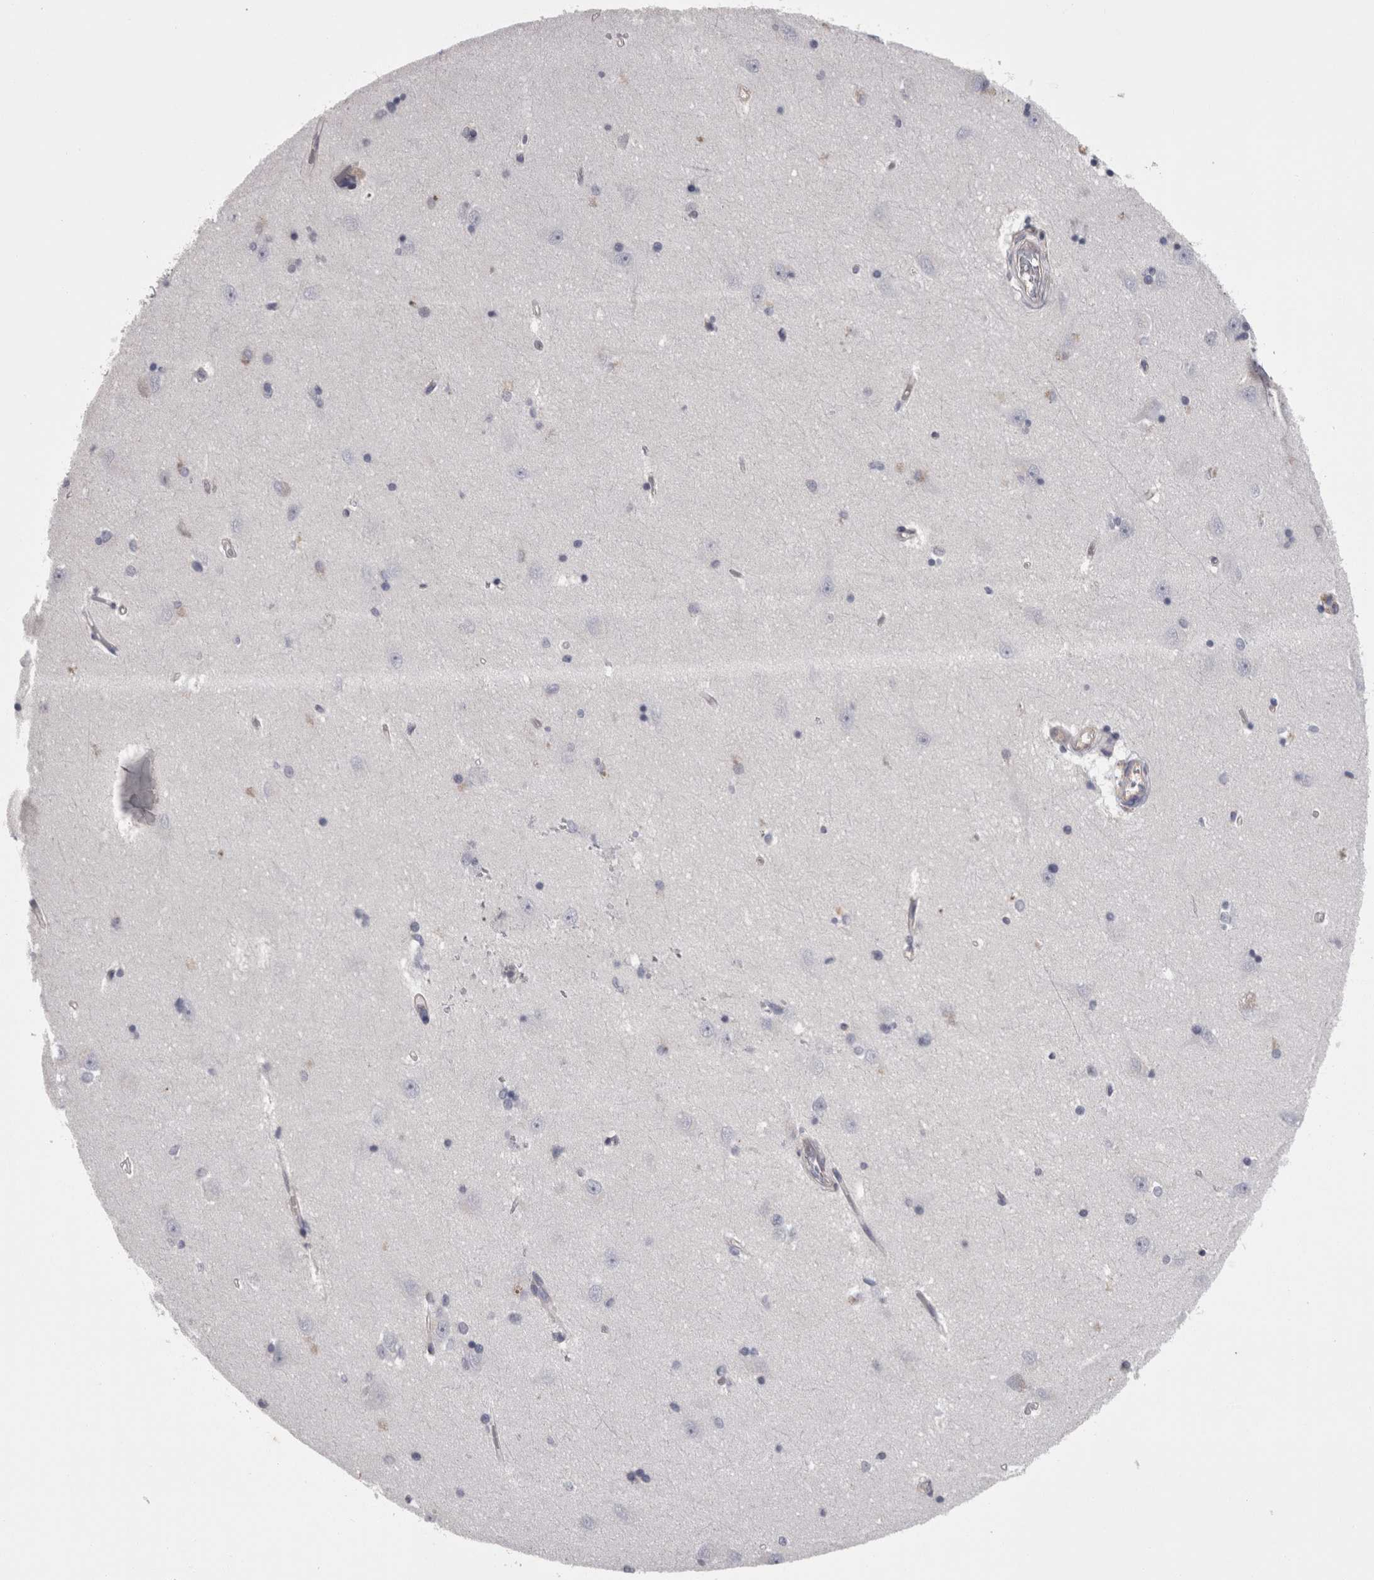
{"staining": {"intensity": "negative", "quantity": "none", "location": "none"}, "tissue": "hippocampus", "cell_type": "Glial cells", "image_type": "normal", "snomed": [{"axis": "morphology", "description": "Normal tissue, NOS"}, {"axis": "topography", "description": "Hippocampus"}], "caption": "Protein analysis of benign hippocampus displays no significant staining in glial cells.", "gene": "LYZL6", "patient": {"sex": "male", "age": 45}}